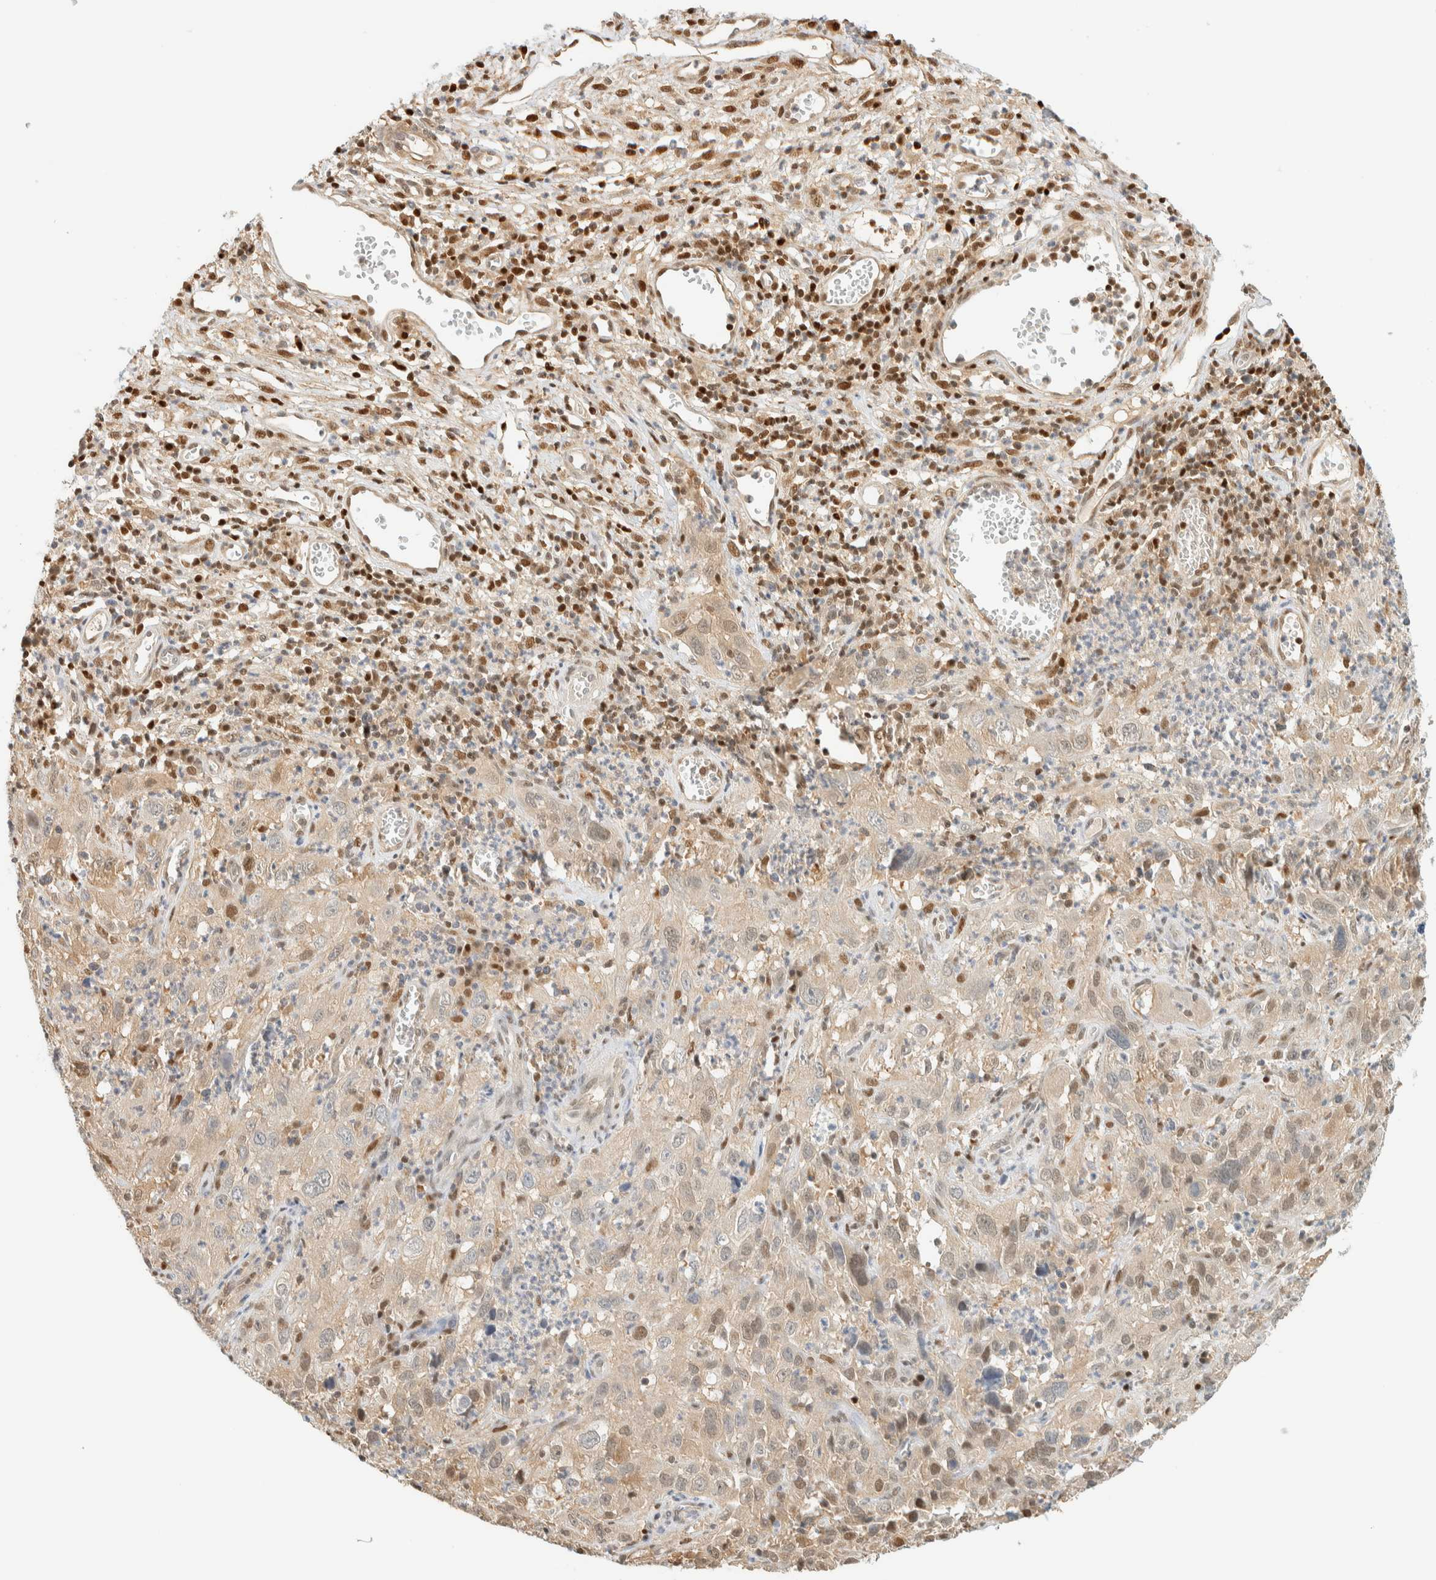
{"staining": {"intensity": "weak", "quantity": ">75%", "location": "cytoplasmic/membranous,nuclear"}, "tissue": "cervical cancer", "cell_type": "Tumor cells", "image_type": "cancer", "snomed": [{"axis": "morphology", "description": "Squamous cell carcinoma, NOS"}, {"axis": "topography", "description": "Cervix"}], "caption": "This photomicrograph reveals squamous cell carcinoma (cervical) stained with immunohistochemistry to label a protein in brown. The cytoplasmic/membranous and nuclear of tumor cells show weak positivity for the protein. Nuclei are counter-stained blue.", "gene": "ZBTB37", "patient": {"sex": "female", "age": 32}}